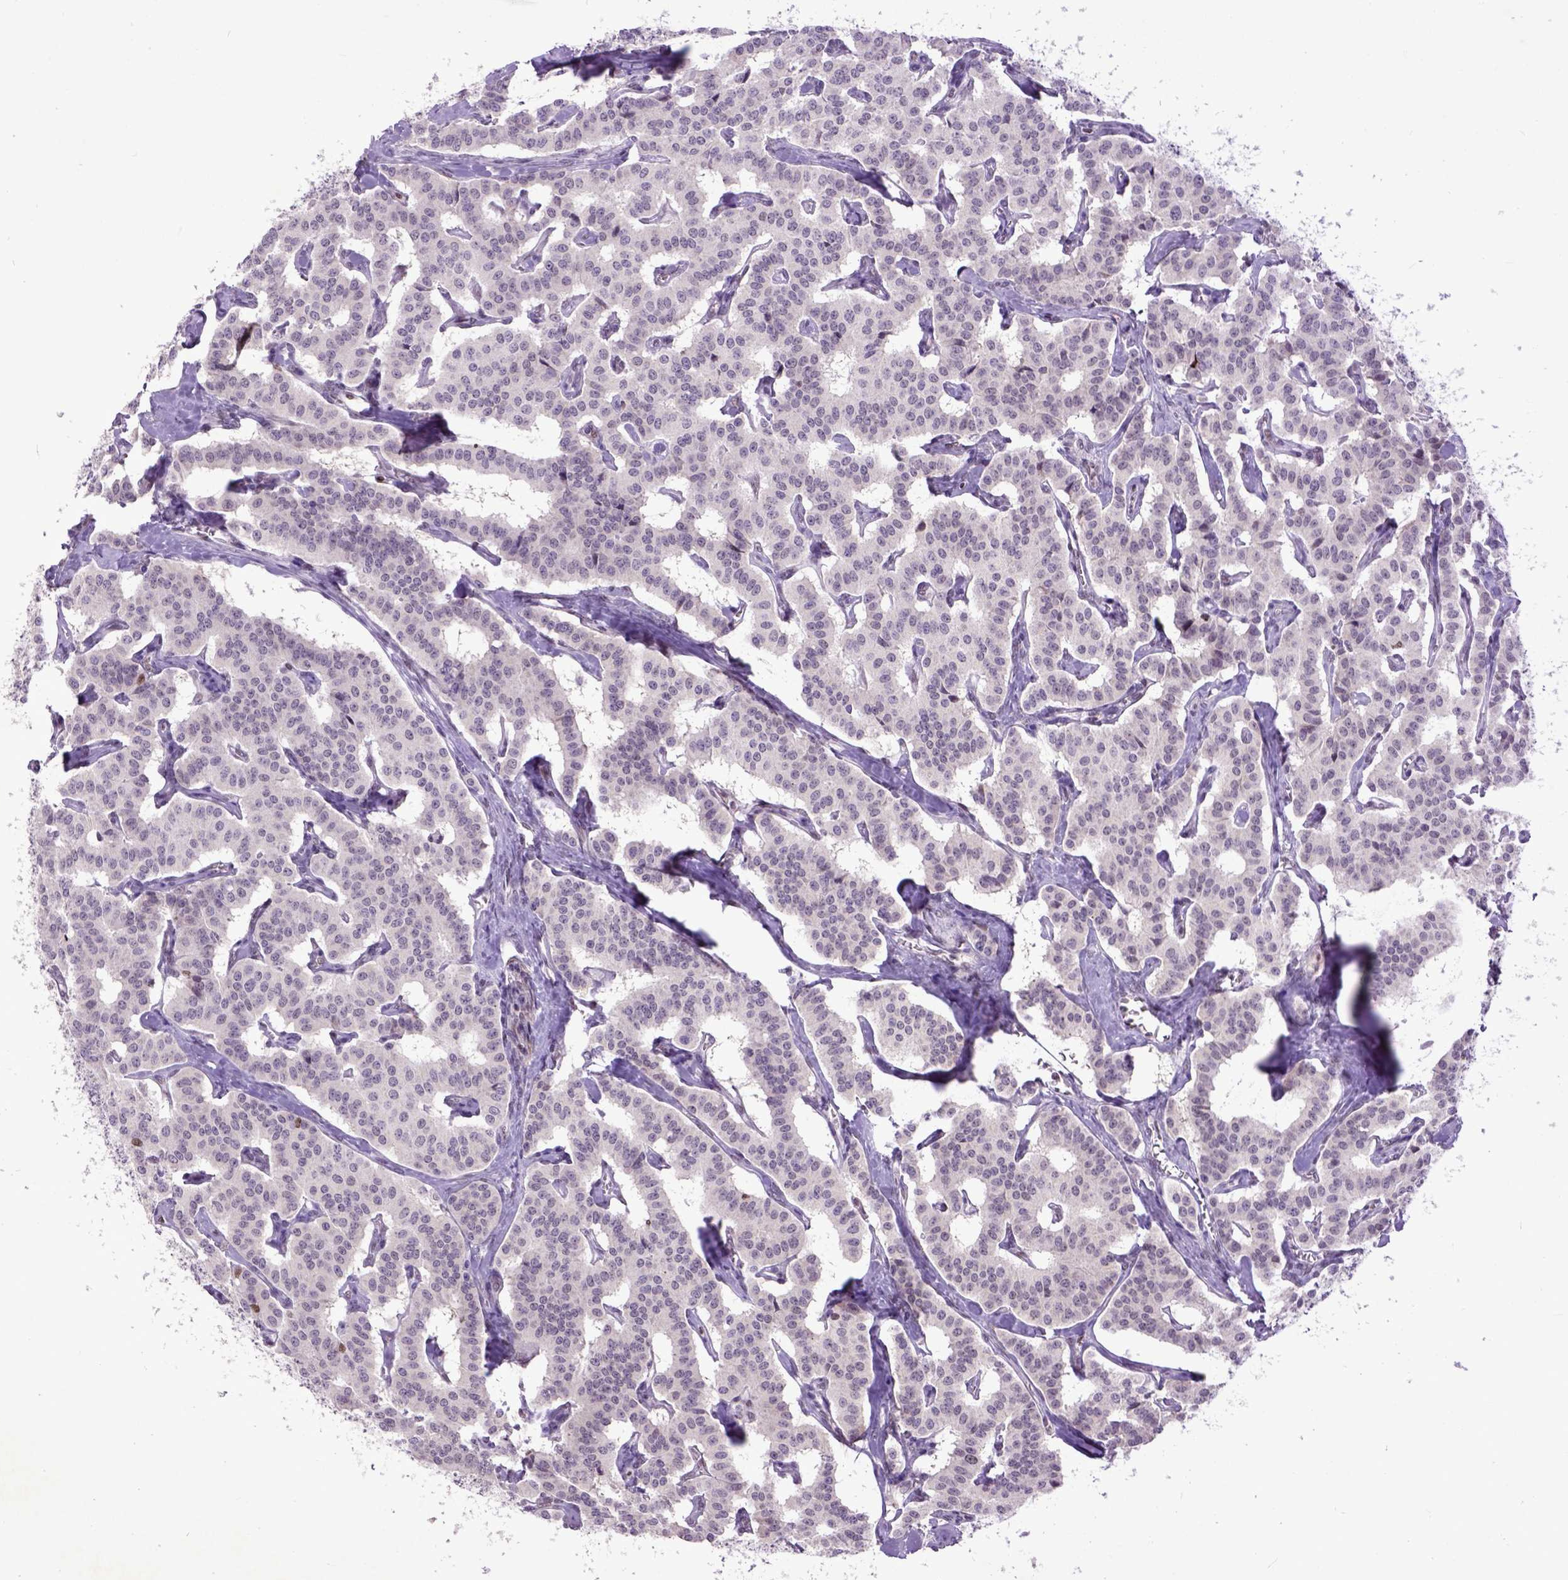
{"staining": {"intensity": "negative", "quantity": "none", "location": "none"}, "tissue": "carcinoid", "cell_type": "Tumor cells", "image_type": "cancer", "snomed": [{"axis": "morphology", "description": "Carcinoid, malignant, NOS"}, {"axis": "topography", "description": "Lung"}], "caption": "This is an immunohistochemistry histopathology image of carcinoid (malignant). There is no staining in tumor cells.", "gene": "RCC2", "patient": {"sex": "female", "age": 46}}